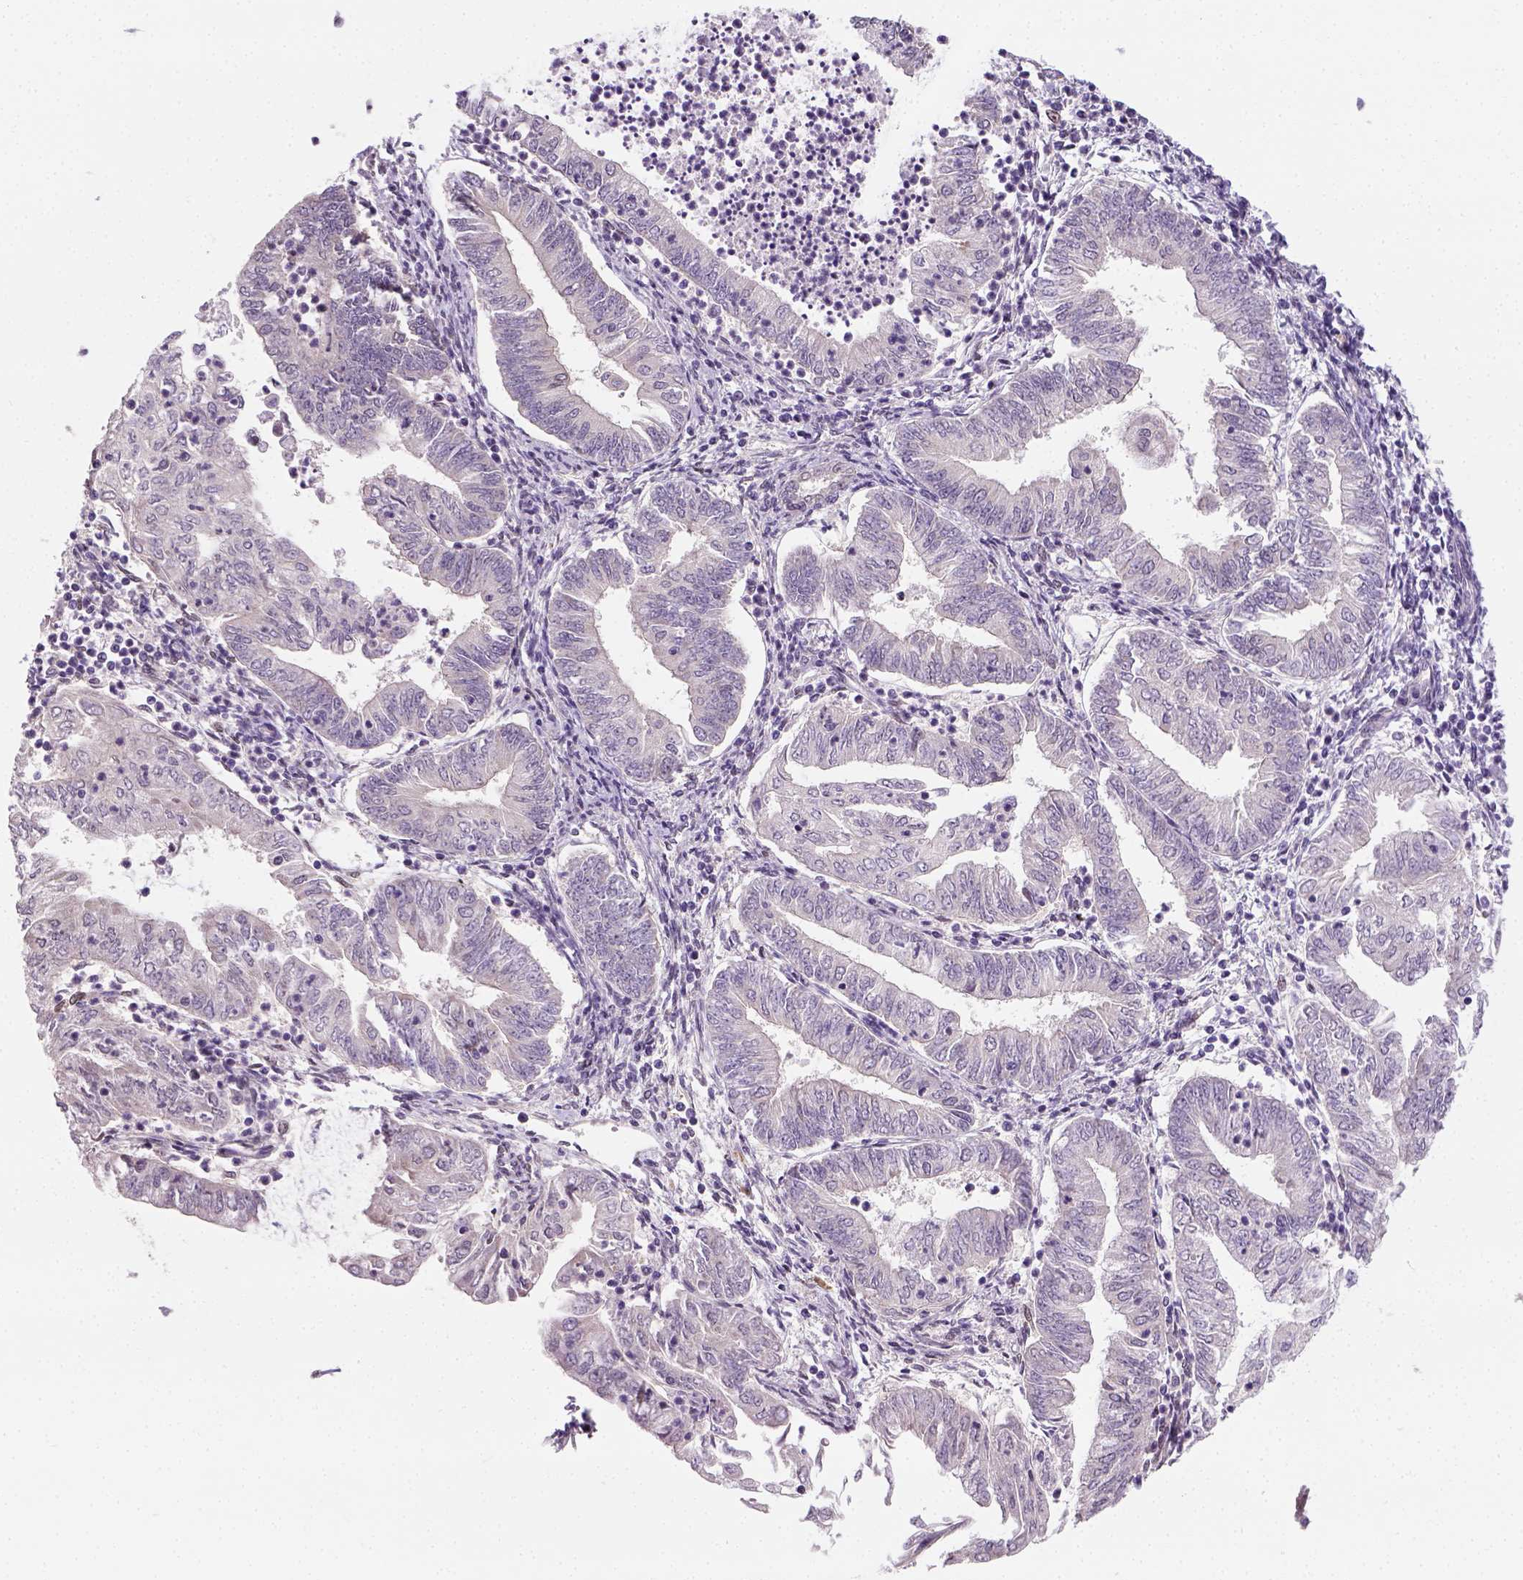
{"staining": {"intensity": "negative", "quantity": "none", "location": "none"}, "tissue": "endometrial cancer", "cell_type": "Tumor cells", "image_type": "cancer", "snomed": [{"axis": "morphology", "description": "Adenocarcinoma, NOS"}, {"axis": "topography", "description": "Endometrium"}], "caption": "Immunohistochemical staining of endometrial cancer reveals no significant positivity in tumor cells.", "gene": "C1orf112", "patient": {"sex": "female", "age": 55}}